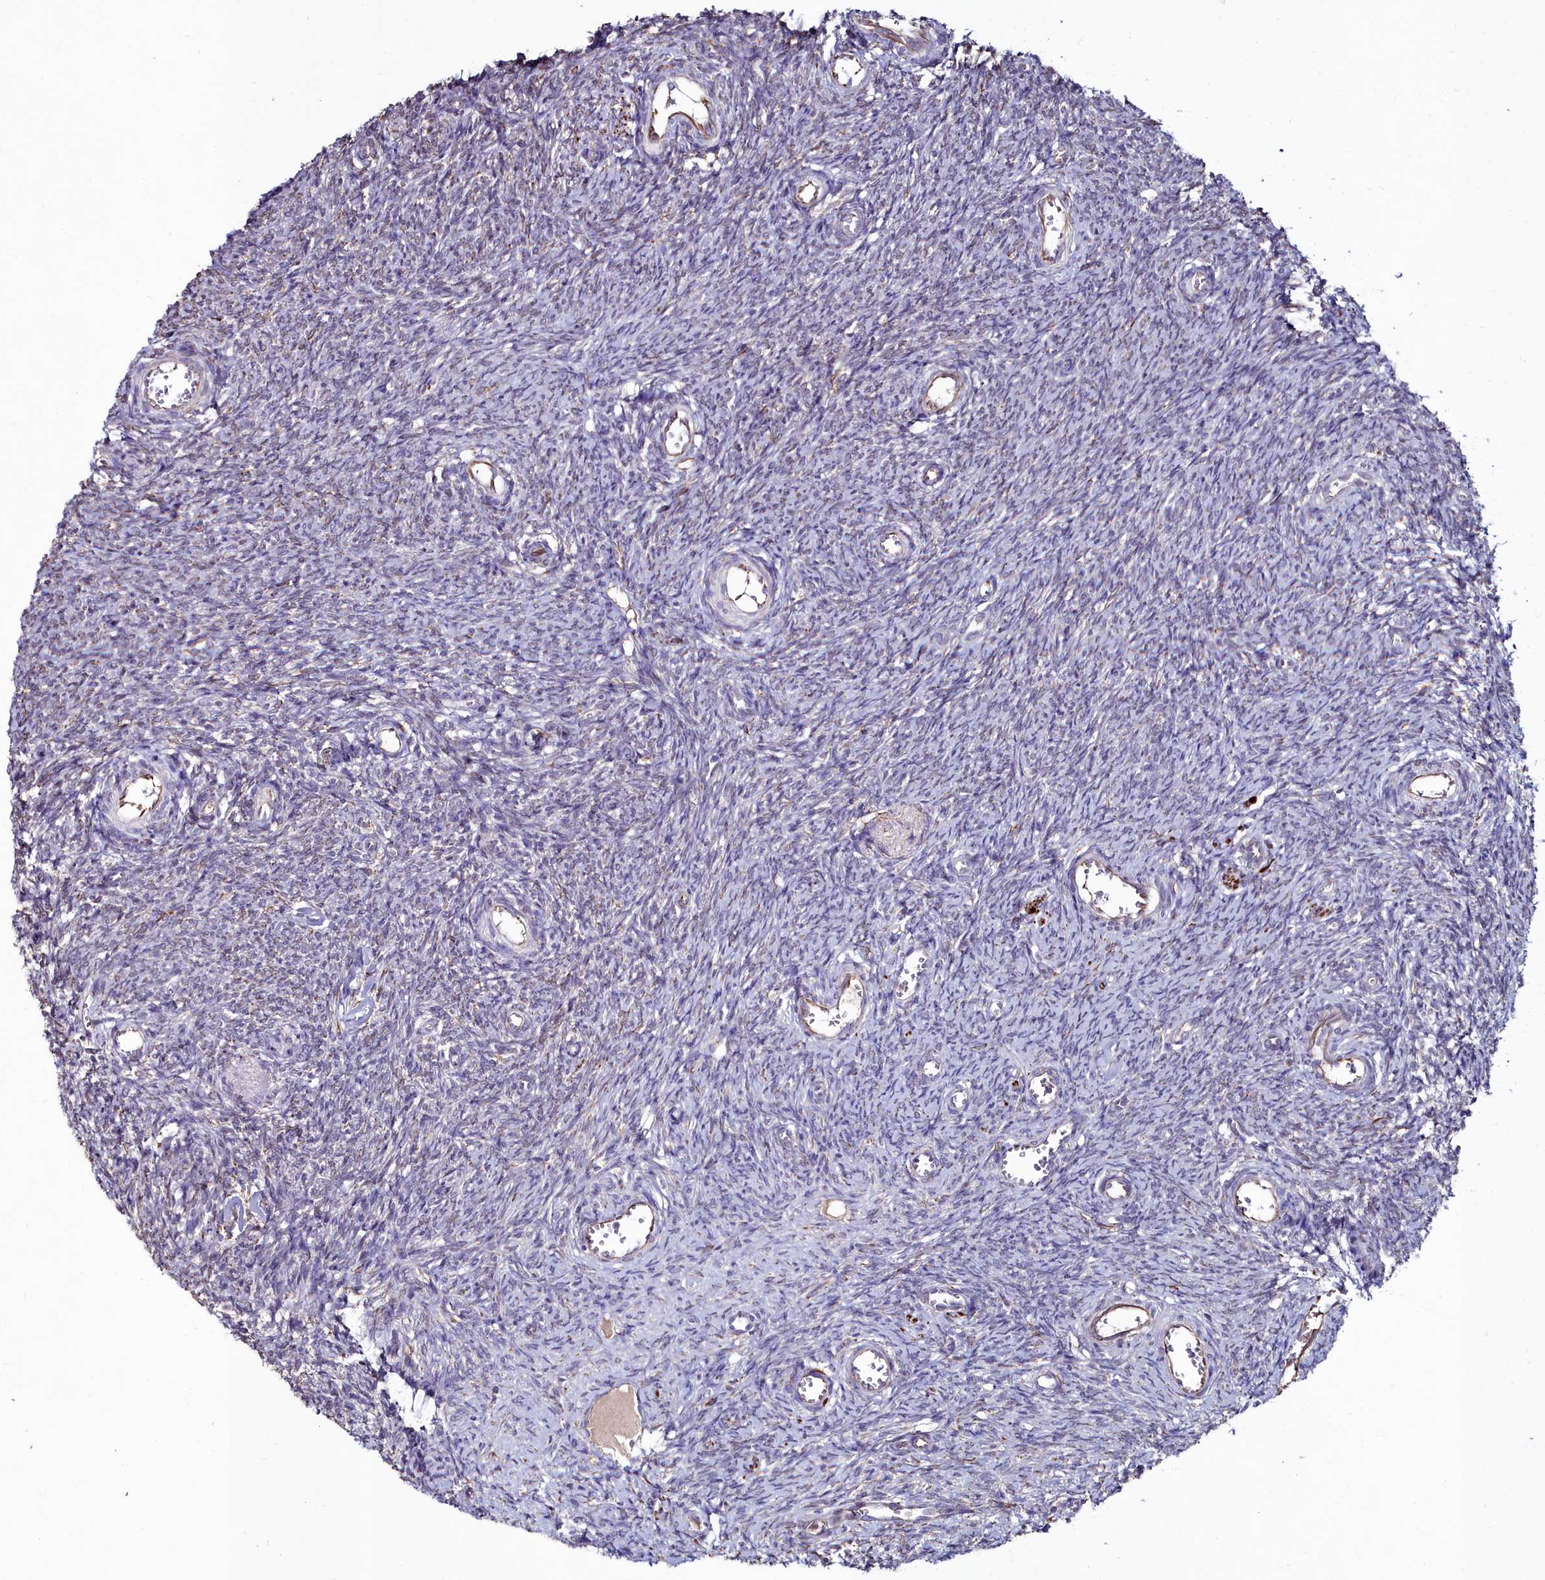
{"staining": {"intensity": "weak", "quantity": "<25%", "location": "cytoplasmic/membranous"}, "tissue": "ovary", "cell_type": "Follicle cells", "image_type": "normal", "snomed": [{"axis": "morphology", "description": "Normal tissue, NOS"}, {"axis": "topography", "description": "Ovary"}], "caption": "Photomicrograph shows no significant protein expression in follicle cells of normal ovary. The staining is performed using DAB brown chromogen with nuclei counter-stained in using hematoxylin.", "gene": "AMBRA1", "patient": {"sex": "female", "age": 44}}